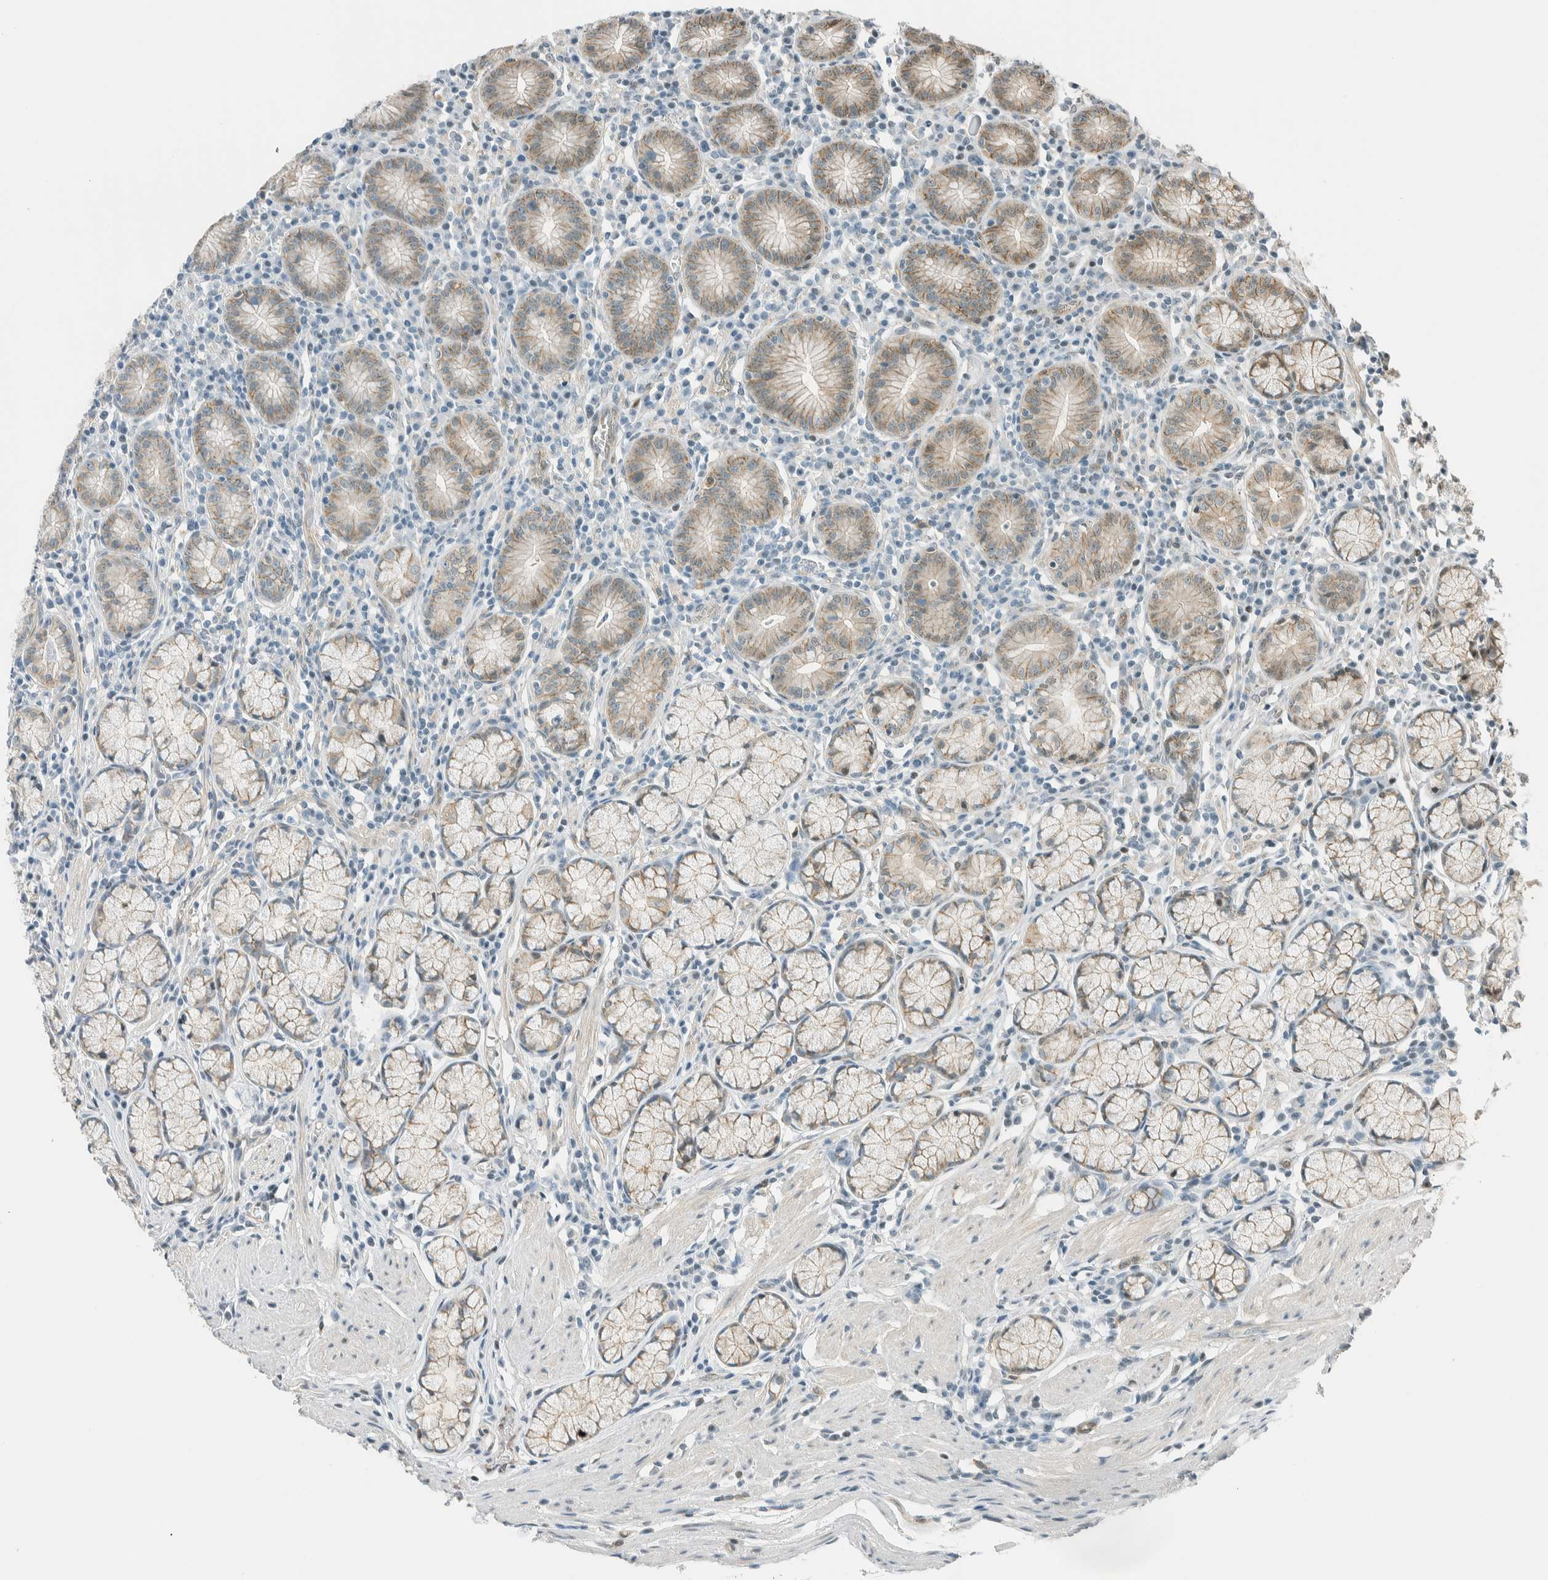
{"staining": {"intensity": "moderate", "quantity": "25%-75%", "location": "cytoplasmic/membranous"}, "tissue": "stomach", "cell_type": "Glandular cells", "image_type": "normal", "snomed": [{"axis": "morphology", "description": "Normal tissue, NOS"}, {"axis": "topography", "description": "Stomach"}], "caption": "DAB immunohistochemical staining of benign stomach demonstrates moderate cytoplasmic/membranous protein expression in about 25%-75% of glandular cells. (DAB = brown stain, brightfield microscopy at high magnification).", "gene": "NIBAN2", "patient": {"sex": "male", "age": 55}}